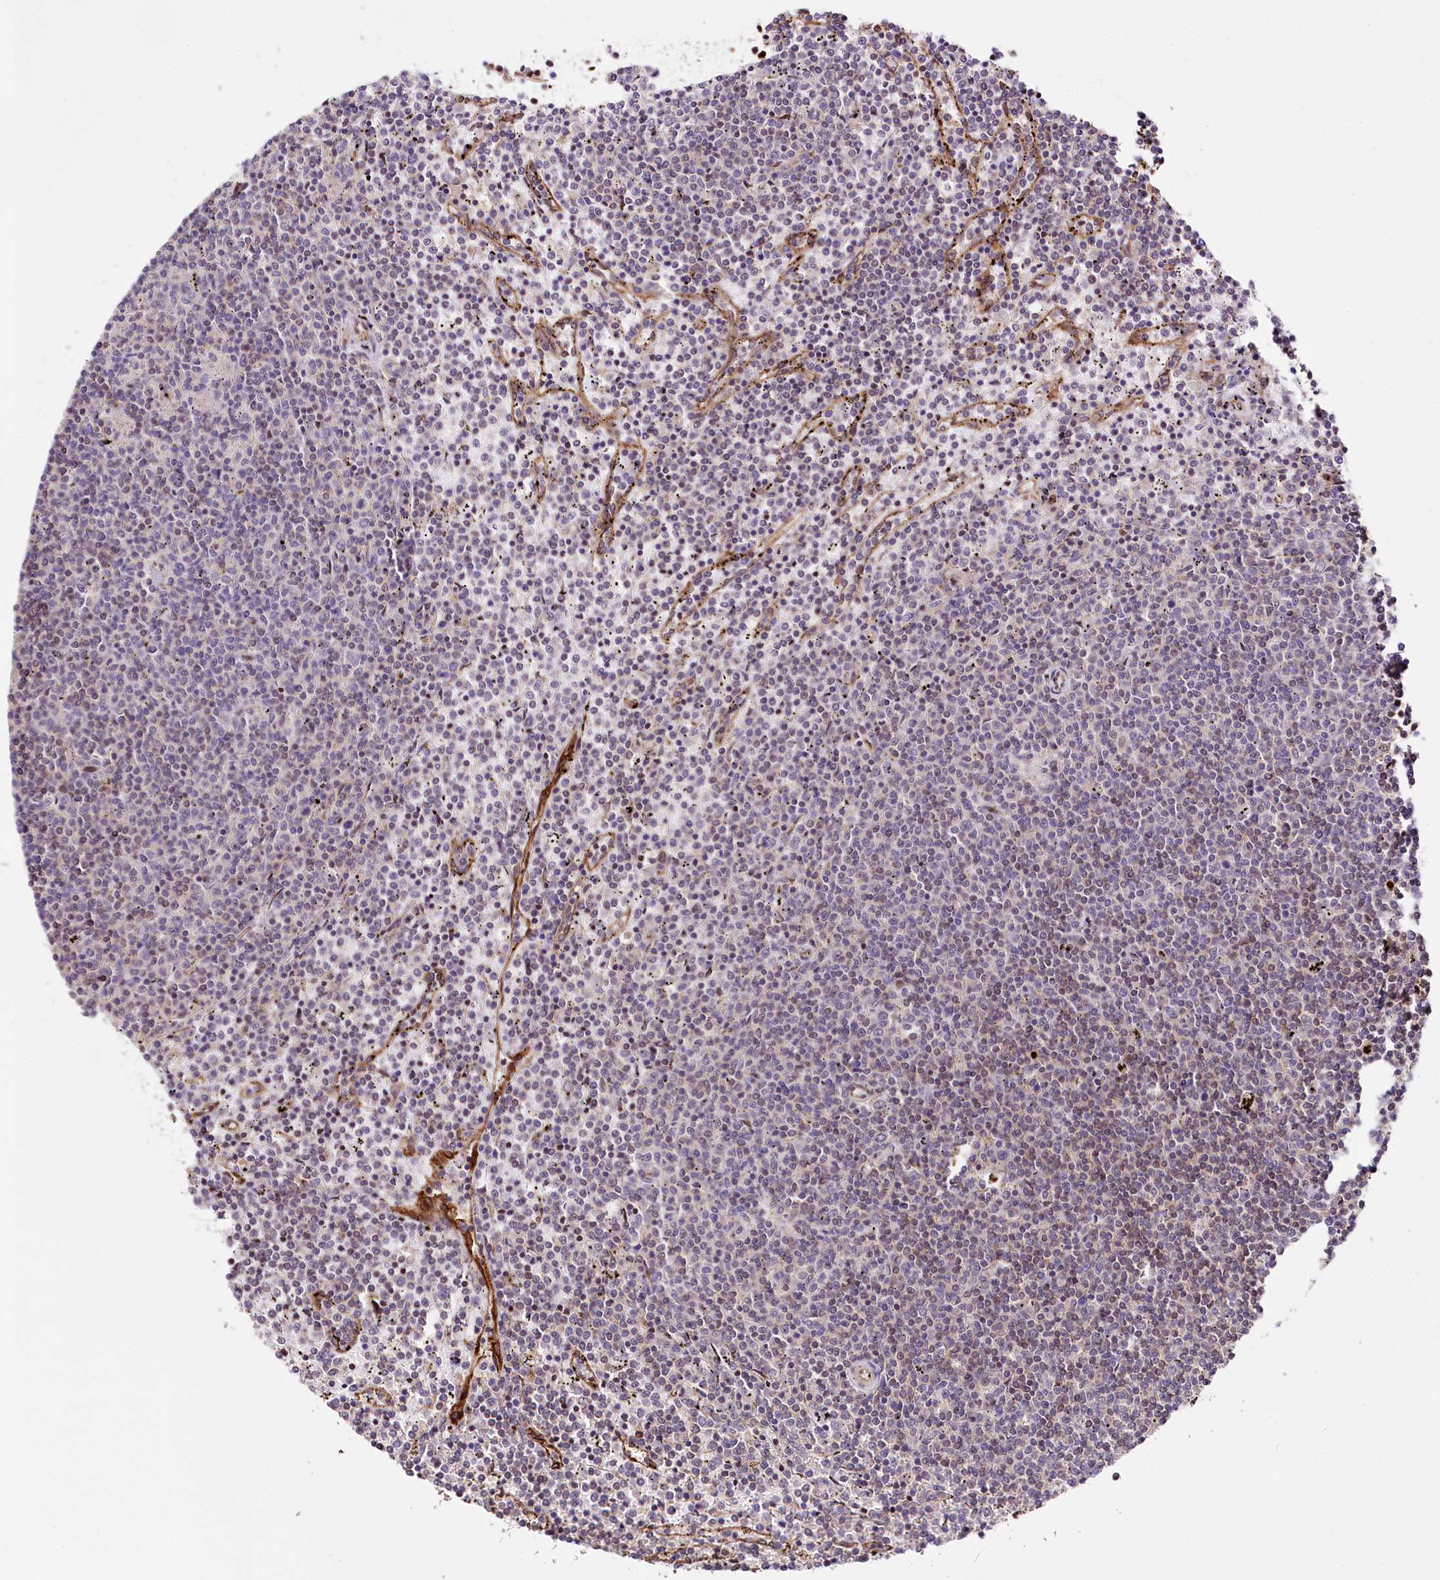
{"staining": {"intensity": "negative", "quantity": "none", "location": "none"}, "tissue": "lymphoma", "cell_type": "Tumor cells", "image_type": "cancer", "snomed": [{"axis": "morphology", "description": "Malignant lymphoma, non-Hodgkin's type, Low grade"}, {"axis": "topography", "description": "Spleen"}], "caption": "Immunohistochemistry (IHC) image of human malignant lymphoma, non-Hodgkin's type (low-grade) stained for a protein (brown), which demonstrates no staining in tumor cells.", "gene": "CUTC", "patient": {"sex": "female", "age": 50}}